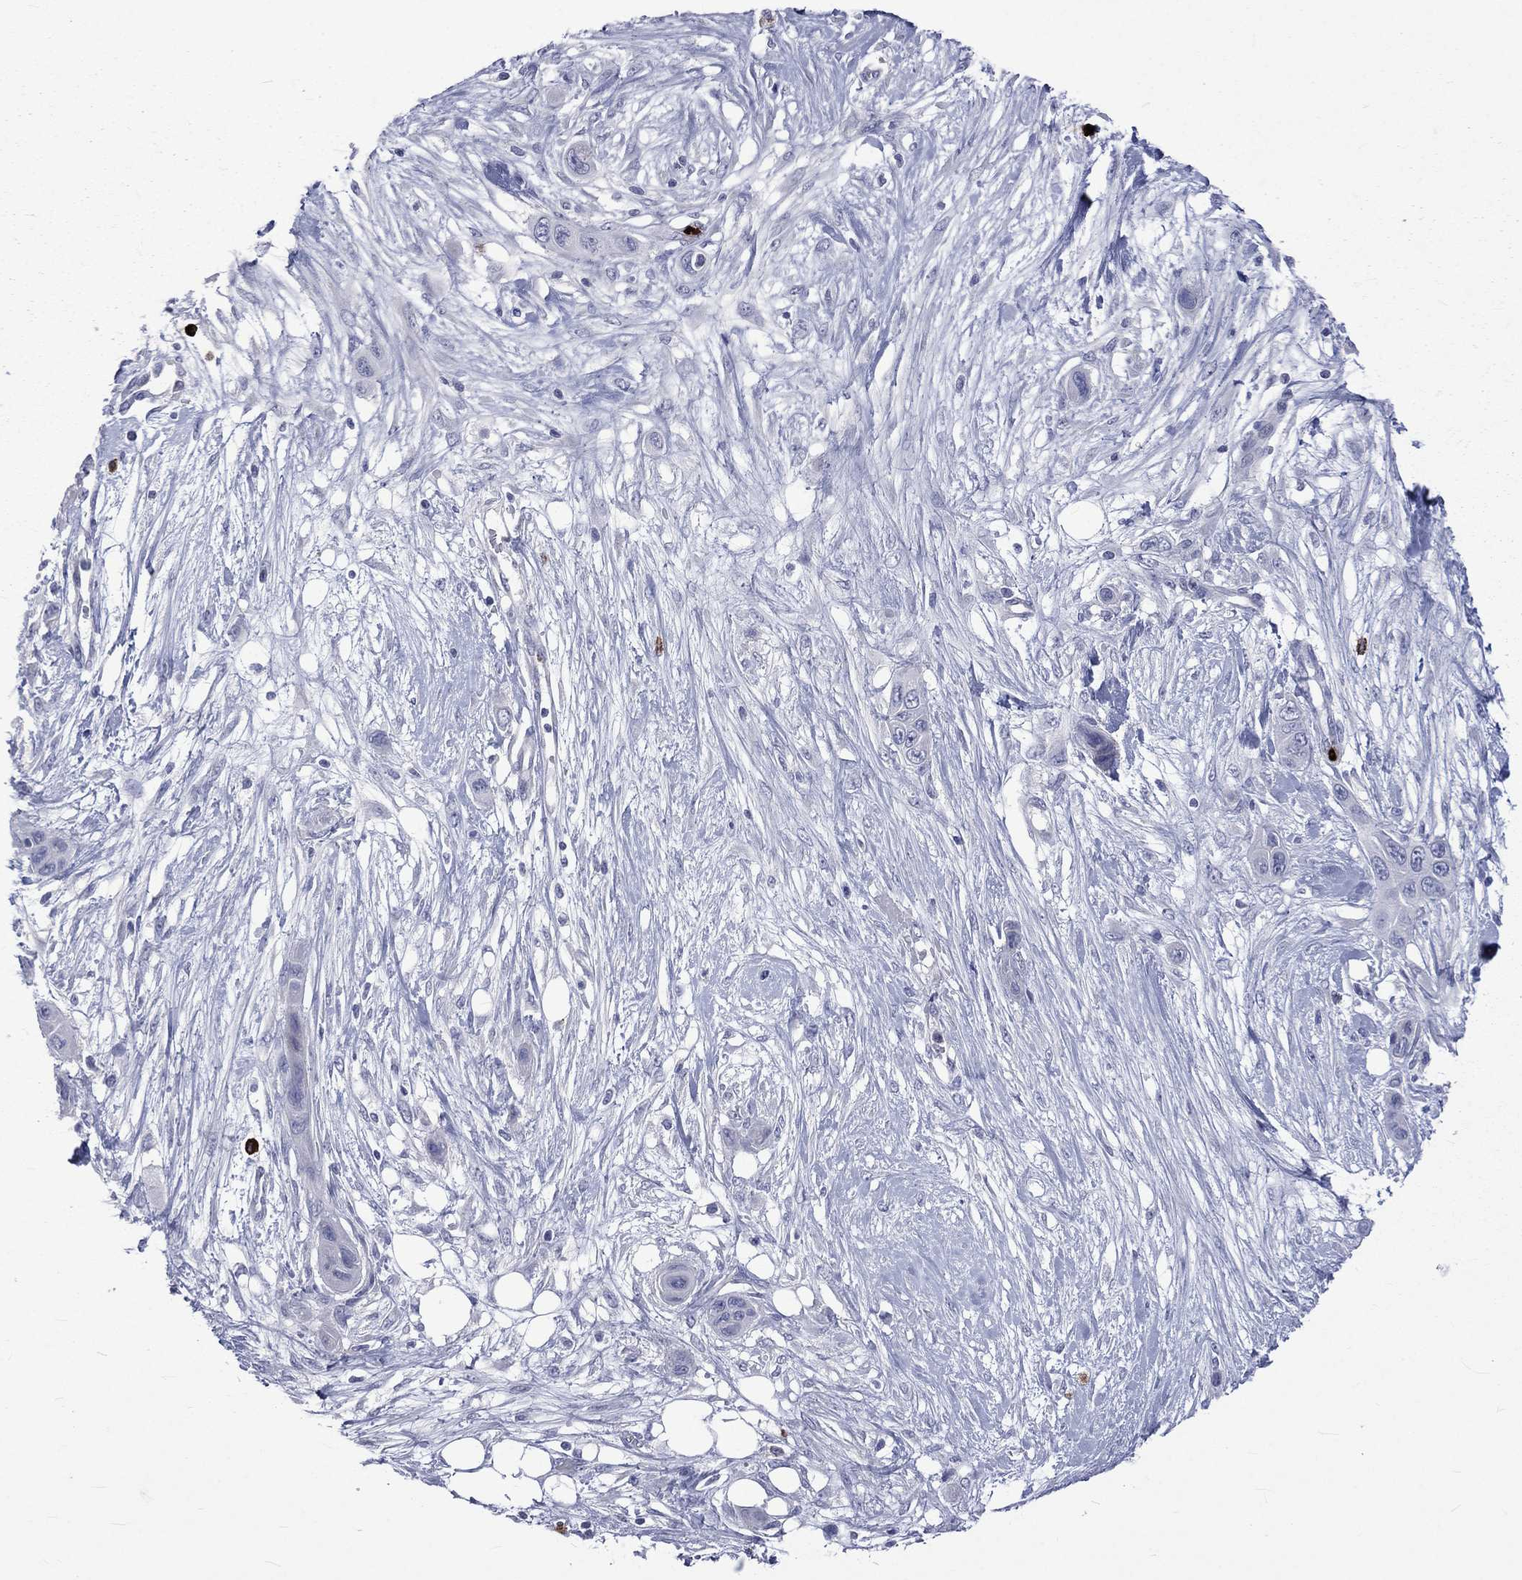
{"staining": {"intensity": "negative", "quantity": "none", "location": "none"}, "tissue": "skin cancer", "cell_type": "Tumor cells", "image_type": "cancer", "snomed": [{"axis": "morphology", "description": "Squamous cell carcinoma, NOS"}, {"axis": "topography", "description": "Skin"}], "caption": "Skin cancer was stained to show a protein in brown. There is no significant expression in tumor cells.", "gene": "ELANE", "patient": {"sex": "male", "age": 79}}